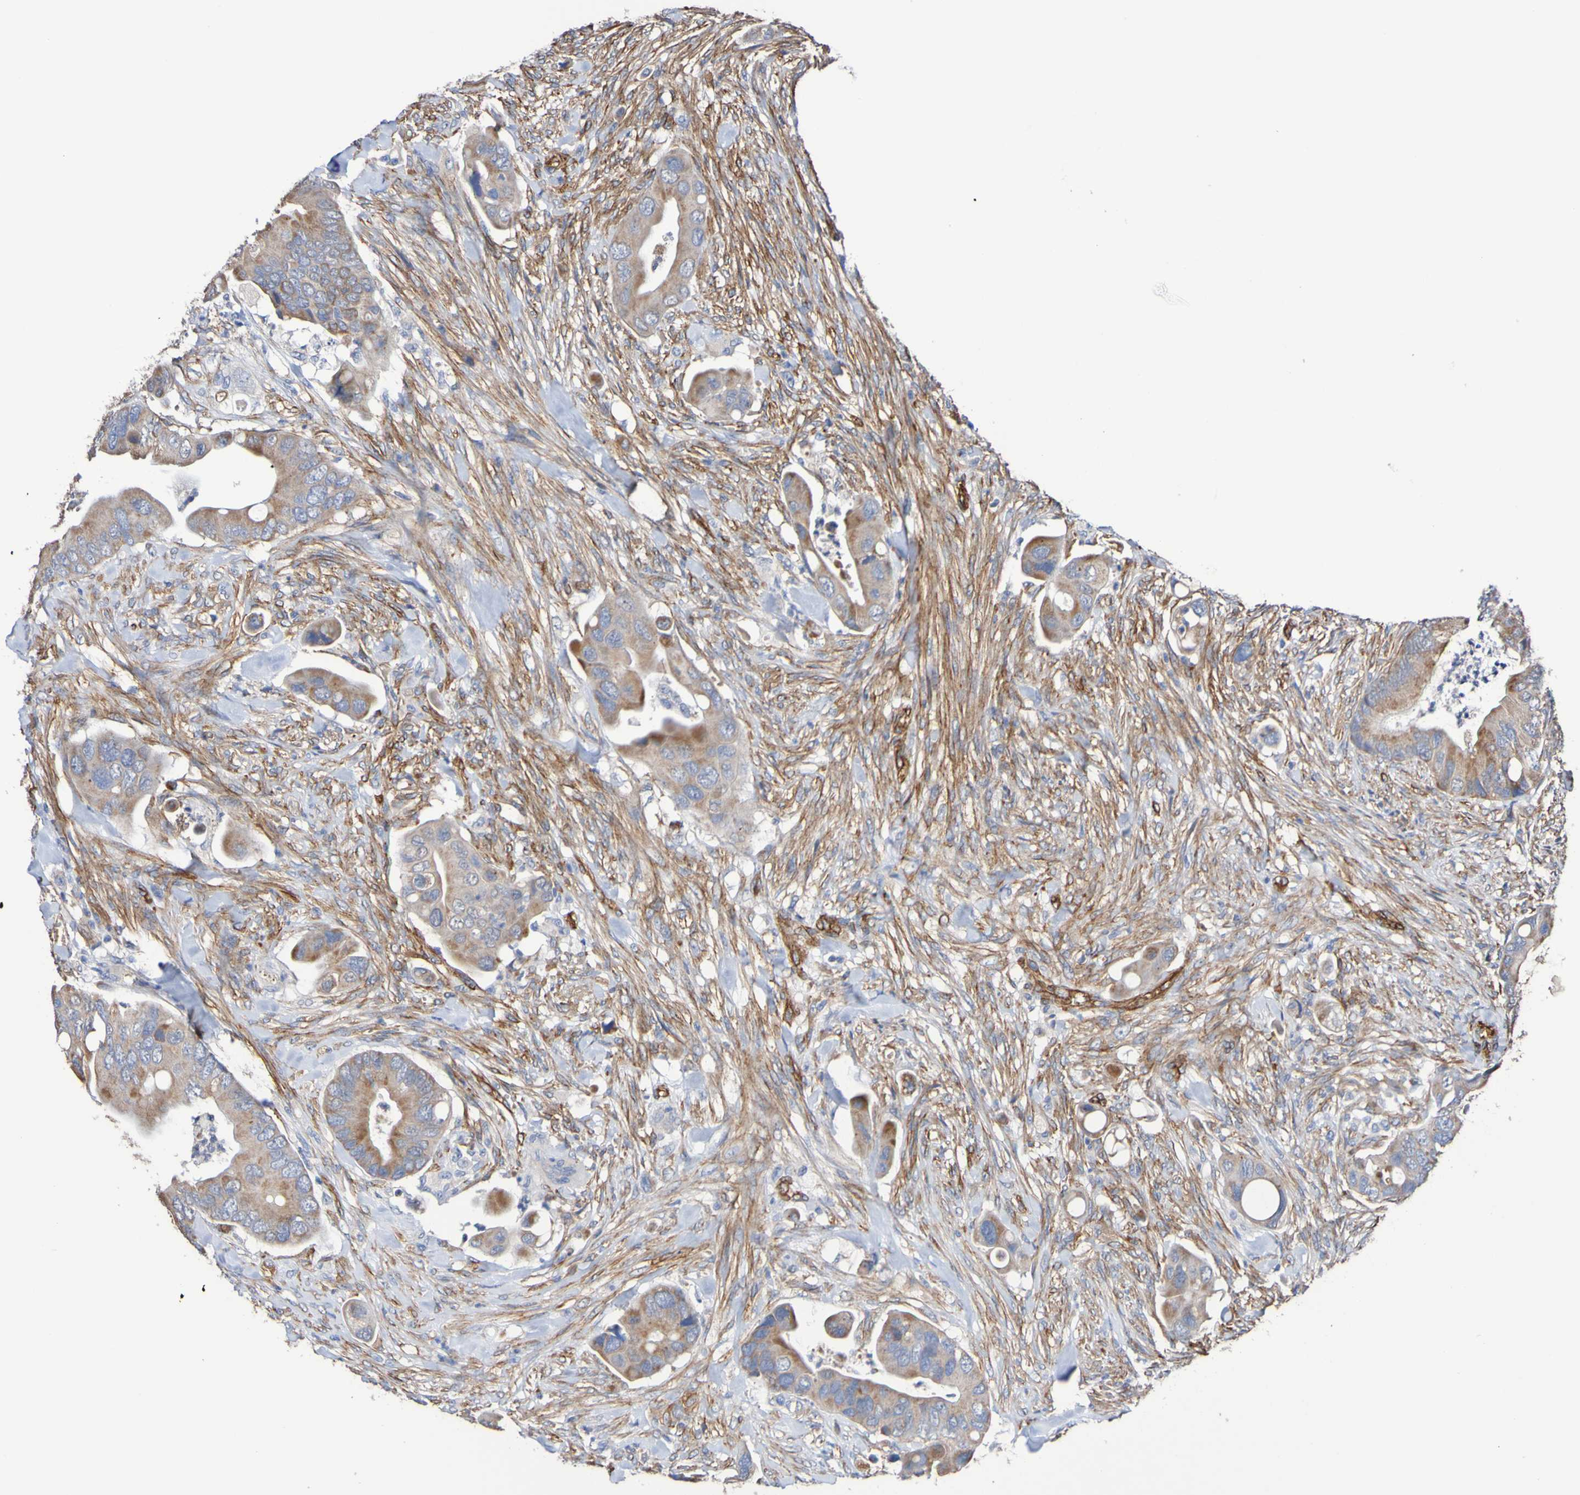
{"staining": {"intensity": "moderate", "quantity": ">75%", "location": "cytoplasmic/membranous"}, "tissue": "colorectal cancer", "cell_type": "Tumor cells", "image_type": "cancer", "snomed": [{"axis": "morphology", "description": "Adenocarcinoma, NOS"}, {"axis": "topography", "description": "Rectum"}], "caption": "Immunohistochemical staining of colorectal cancer (adenocarcinoma) demonstrates moderate cytoplasmic/membranous protein staining in approximately >75% of tumor cells.", "gene": "ELMOD3", "patient": {"sex": "female", "age": 57}}